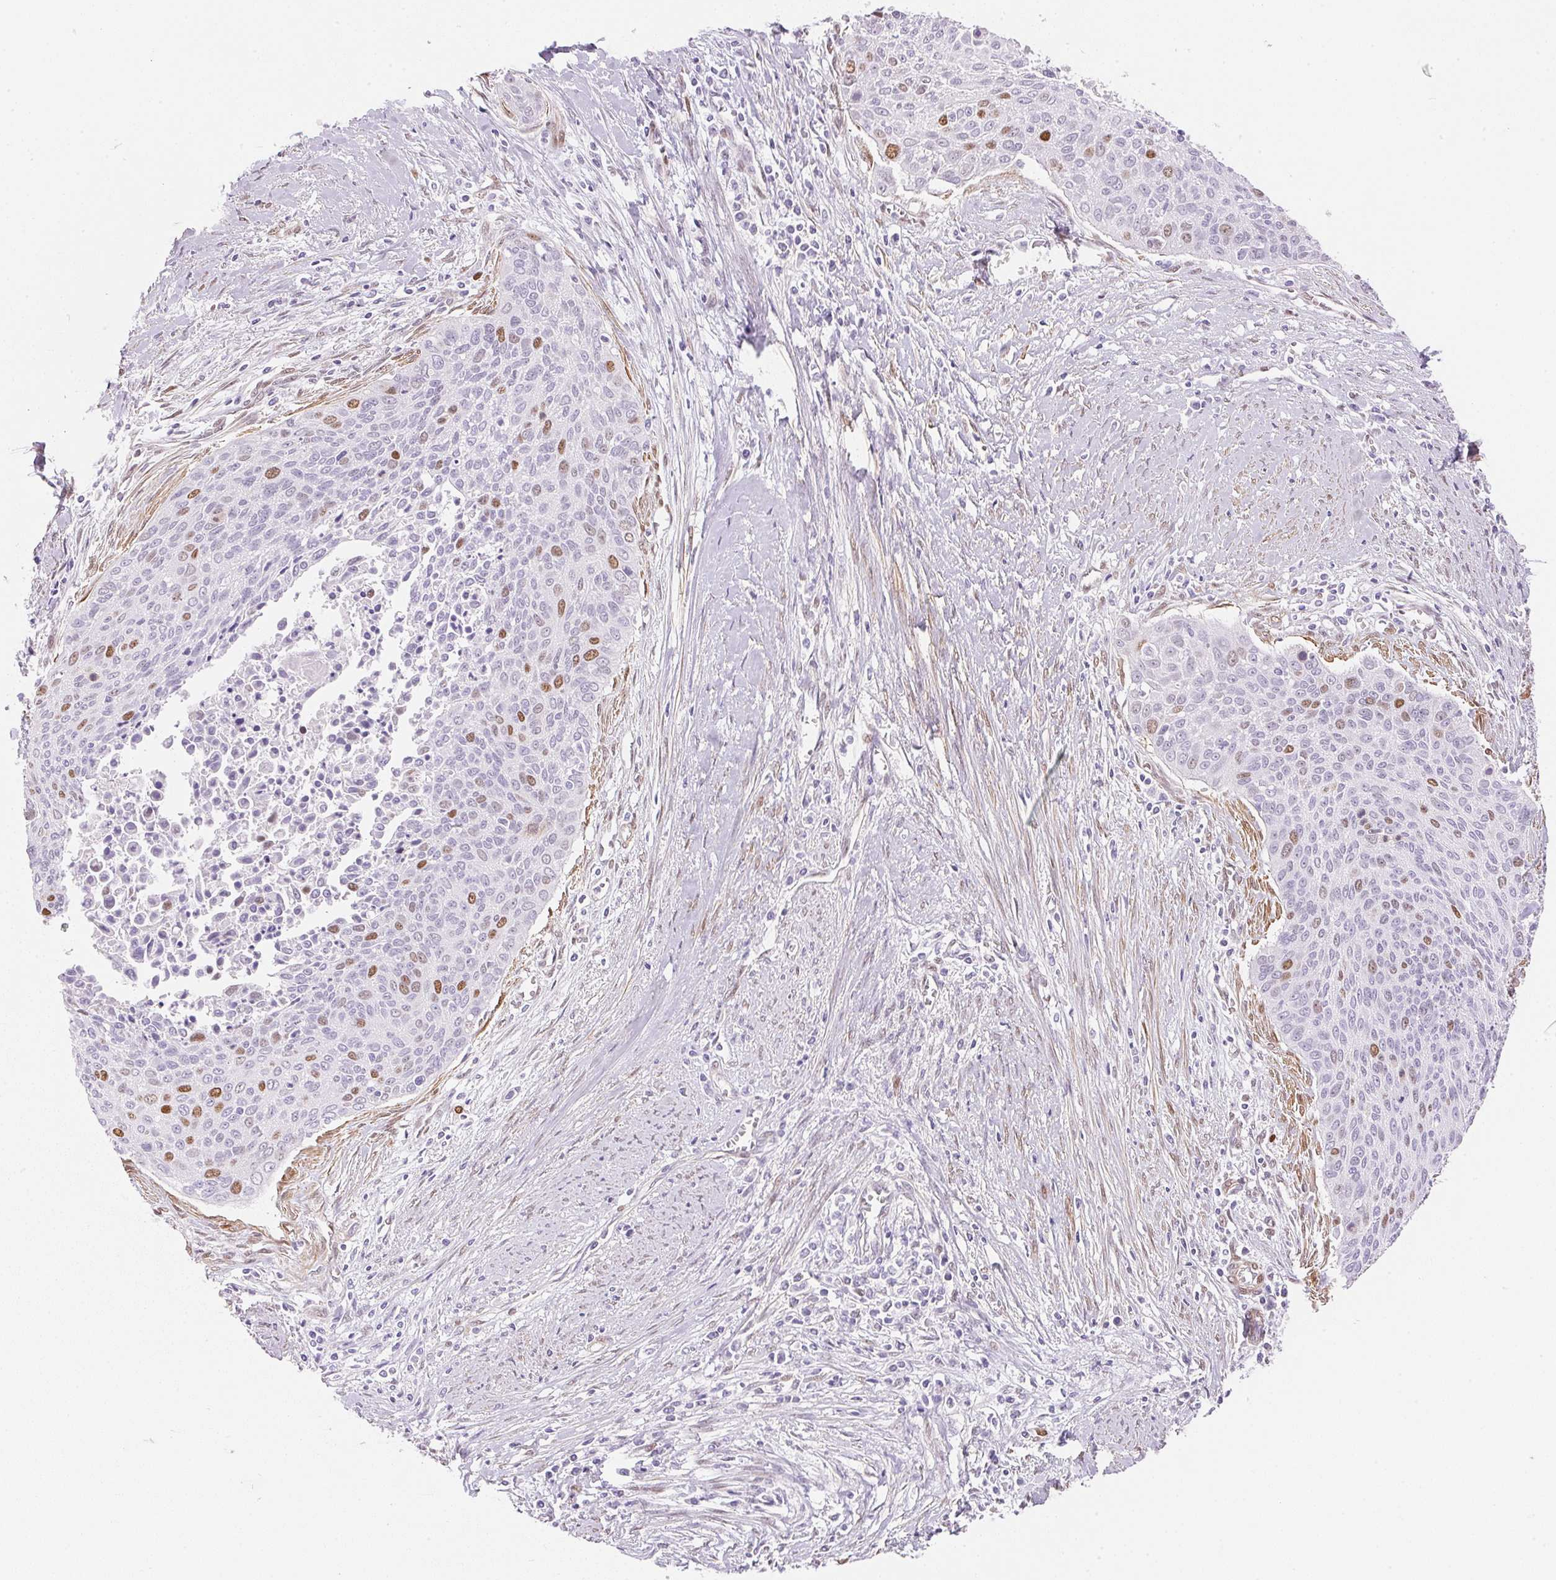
{"staining": {"intensity": "moderate", "quantity": "<25%", "location": "nuclear"}, "tissue": "cervical cancer", "cell_type": "Tumor cells", "image_type": "cancer", "snomed": [{"axis": "morphology", "description": "Squamous cell carcinoma, NOS"}, {"axis": "topography", "description": "Cervix"}], "caption": "This is a photomicrograph of immunohistochemistry (IHC) staining of cervical squamous cell carcinoma, which shows moderate expression in the nuclear of tumor cells.", "gene": "SMTN", "patient": {"sex": "female", "age": 55}}